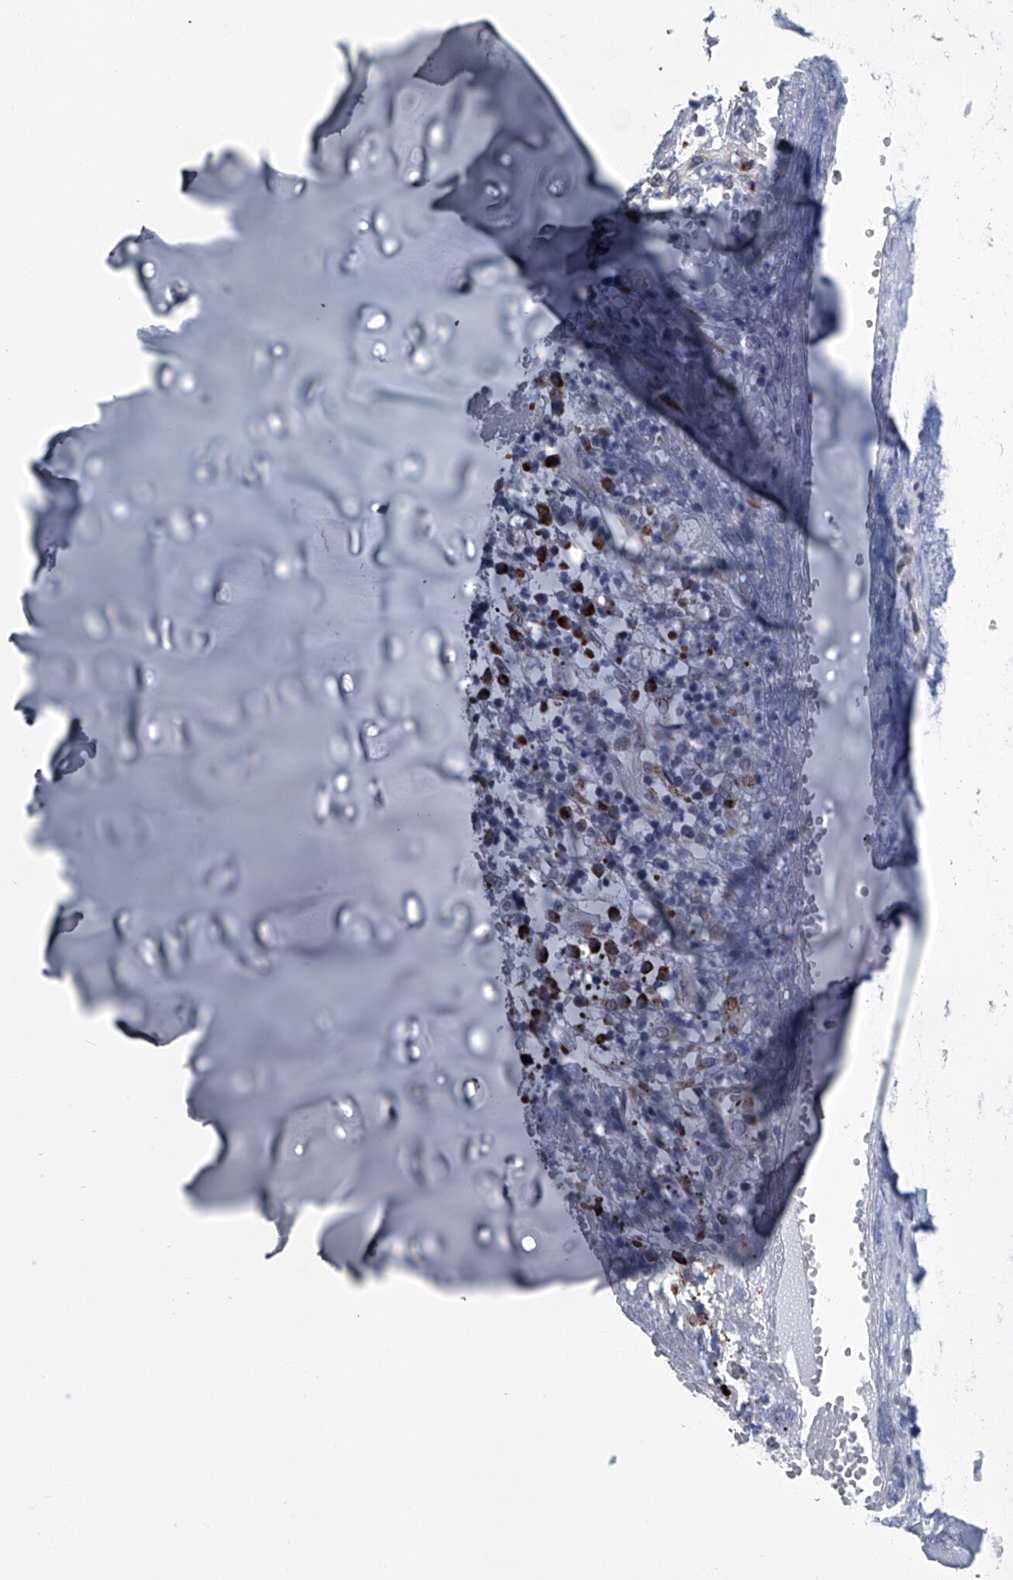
{"staining": {"intensity": "negative", "quantity": "none", "location": "none"}, "tissue": "soft tissue", "cell_type": "Chondrocytes", "image_type": "normal", "snomed": [{"axis": "morphology", "description": "Normal tissue, NOS"}, {"axis": "morphology", "description": "Basal cell carcinoma"}, {"axis": "topography", "description": "Cartilage tissue"}, {"axis": "topography", "description": "Nasopharynx"}, {"axis": "topography", "description": "Oral tissue"}], "caption": "A high-resolution histopathology image shows IHC staining of unremarkable soft tissue, which displays no significant staining in chondrocytes.", "gene": "PPP2R5D", "patient": {"sex": "female", "age": 77}}